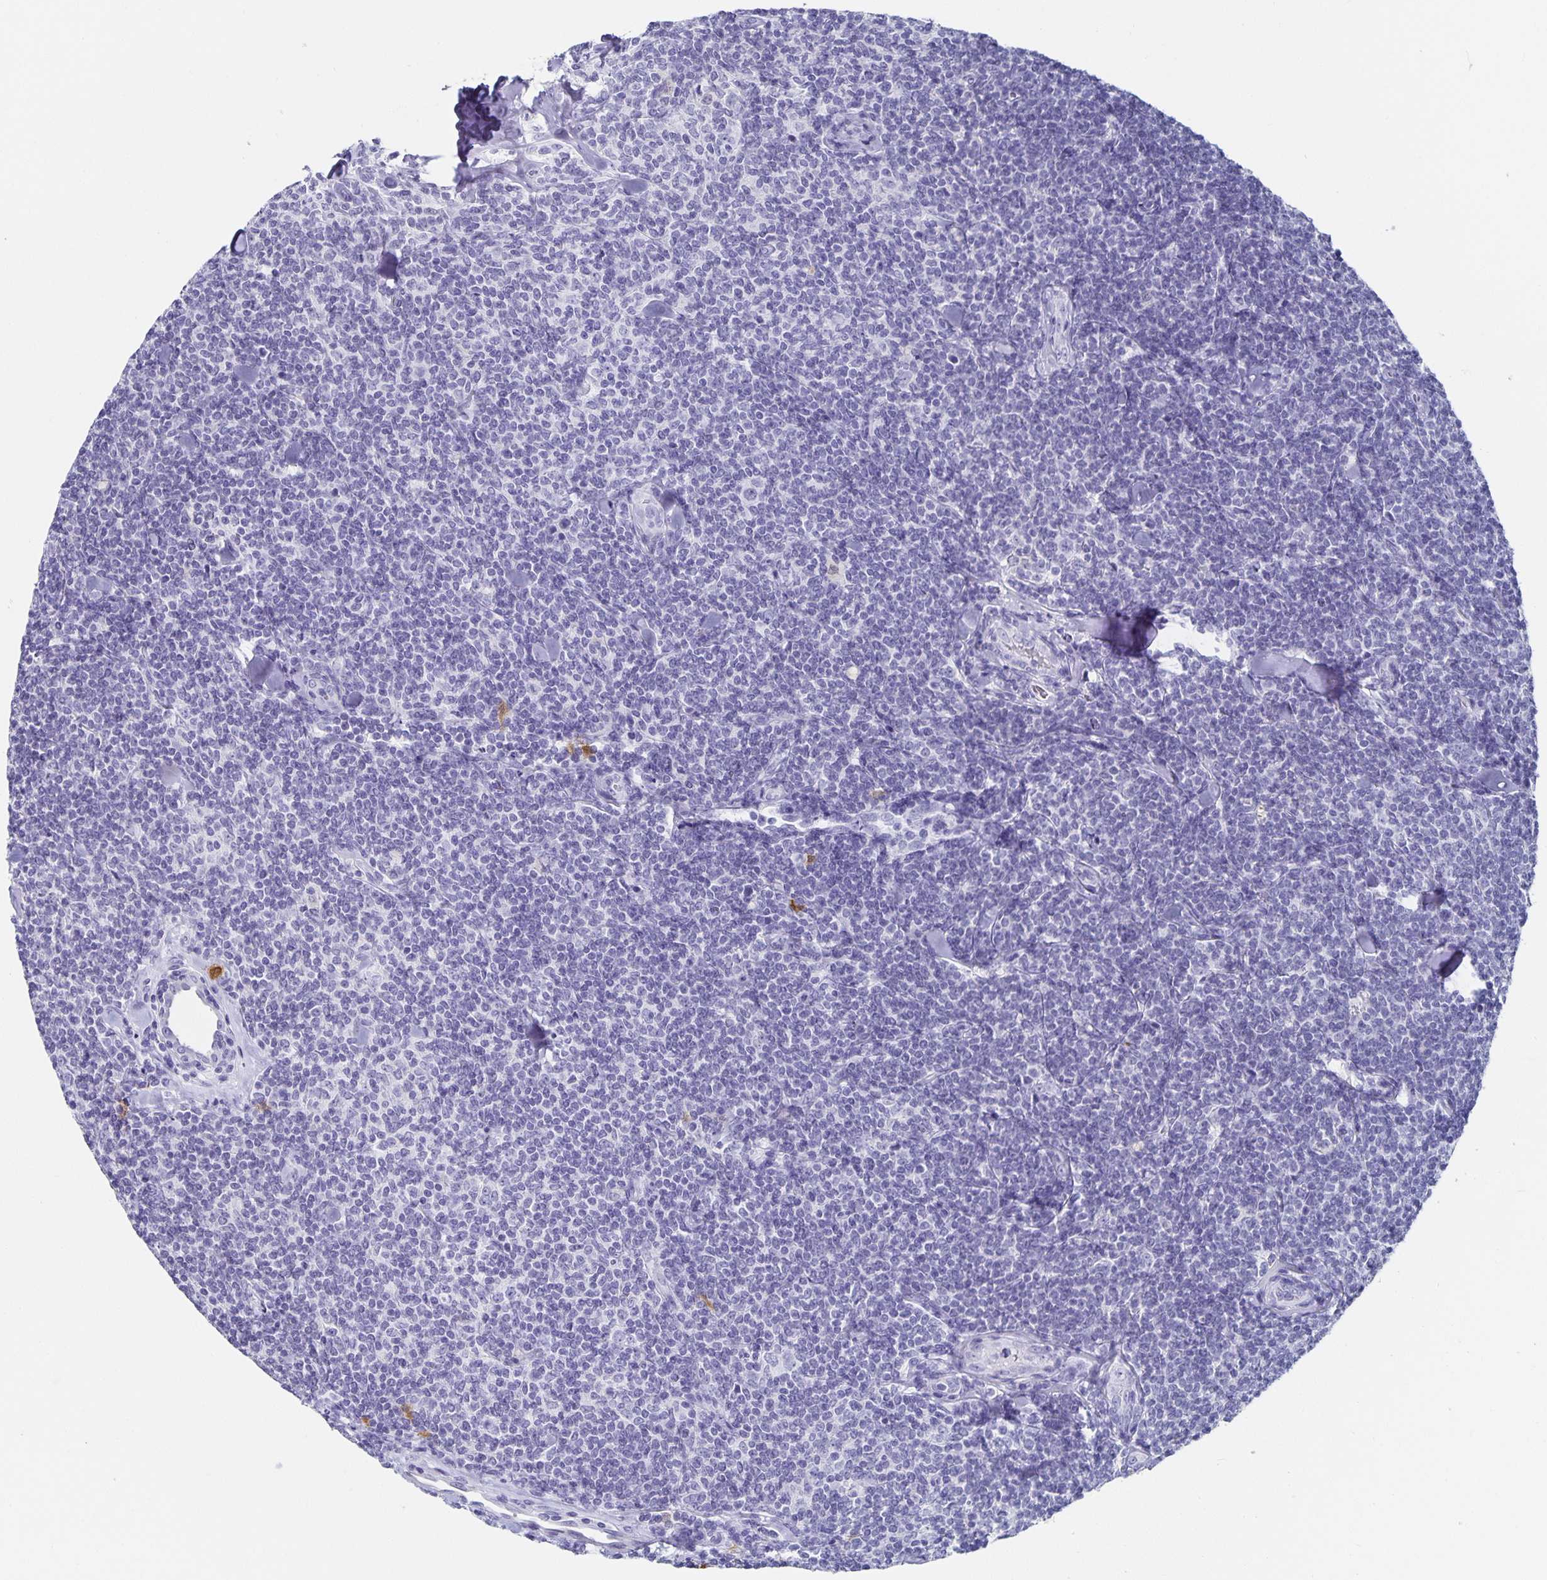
{"staining": {"intensity": "negative", "quantity": "none", "location": "none"}, "tissue": "lymphoma", "cell_type": "Tumor cells", "image_type": "cancer", "snomed": [{"axis": "morphology", "description": "Malignant lymphoma, non-Hodgkin's type, Low grade"}, {"axis": "topography", "description": "Lymph node"}], "caption": "This histopathology image is of low-grade malignant lymphoma, non-Hodgkin's type stained with immunohistochemistry to label a protein in brown with the nuclei are counter-stained blue. There is no expression in tumor cells. (DAB (3,3'-diaminobenzidine) immunohistochemistry (IHC) visualized using brightfield microscopy, high magnification).", "gene": "CHGA", "patient": {"sex": "female", "age": 56}}